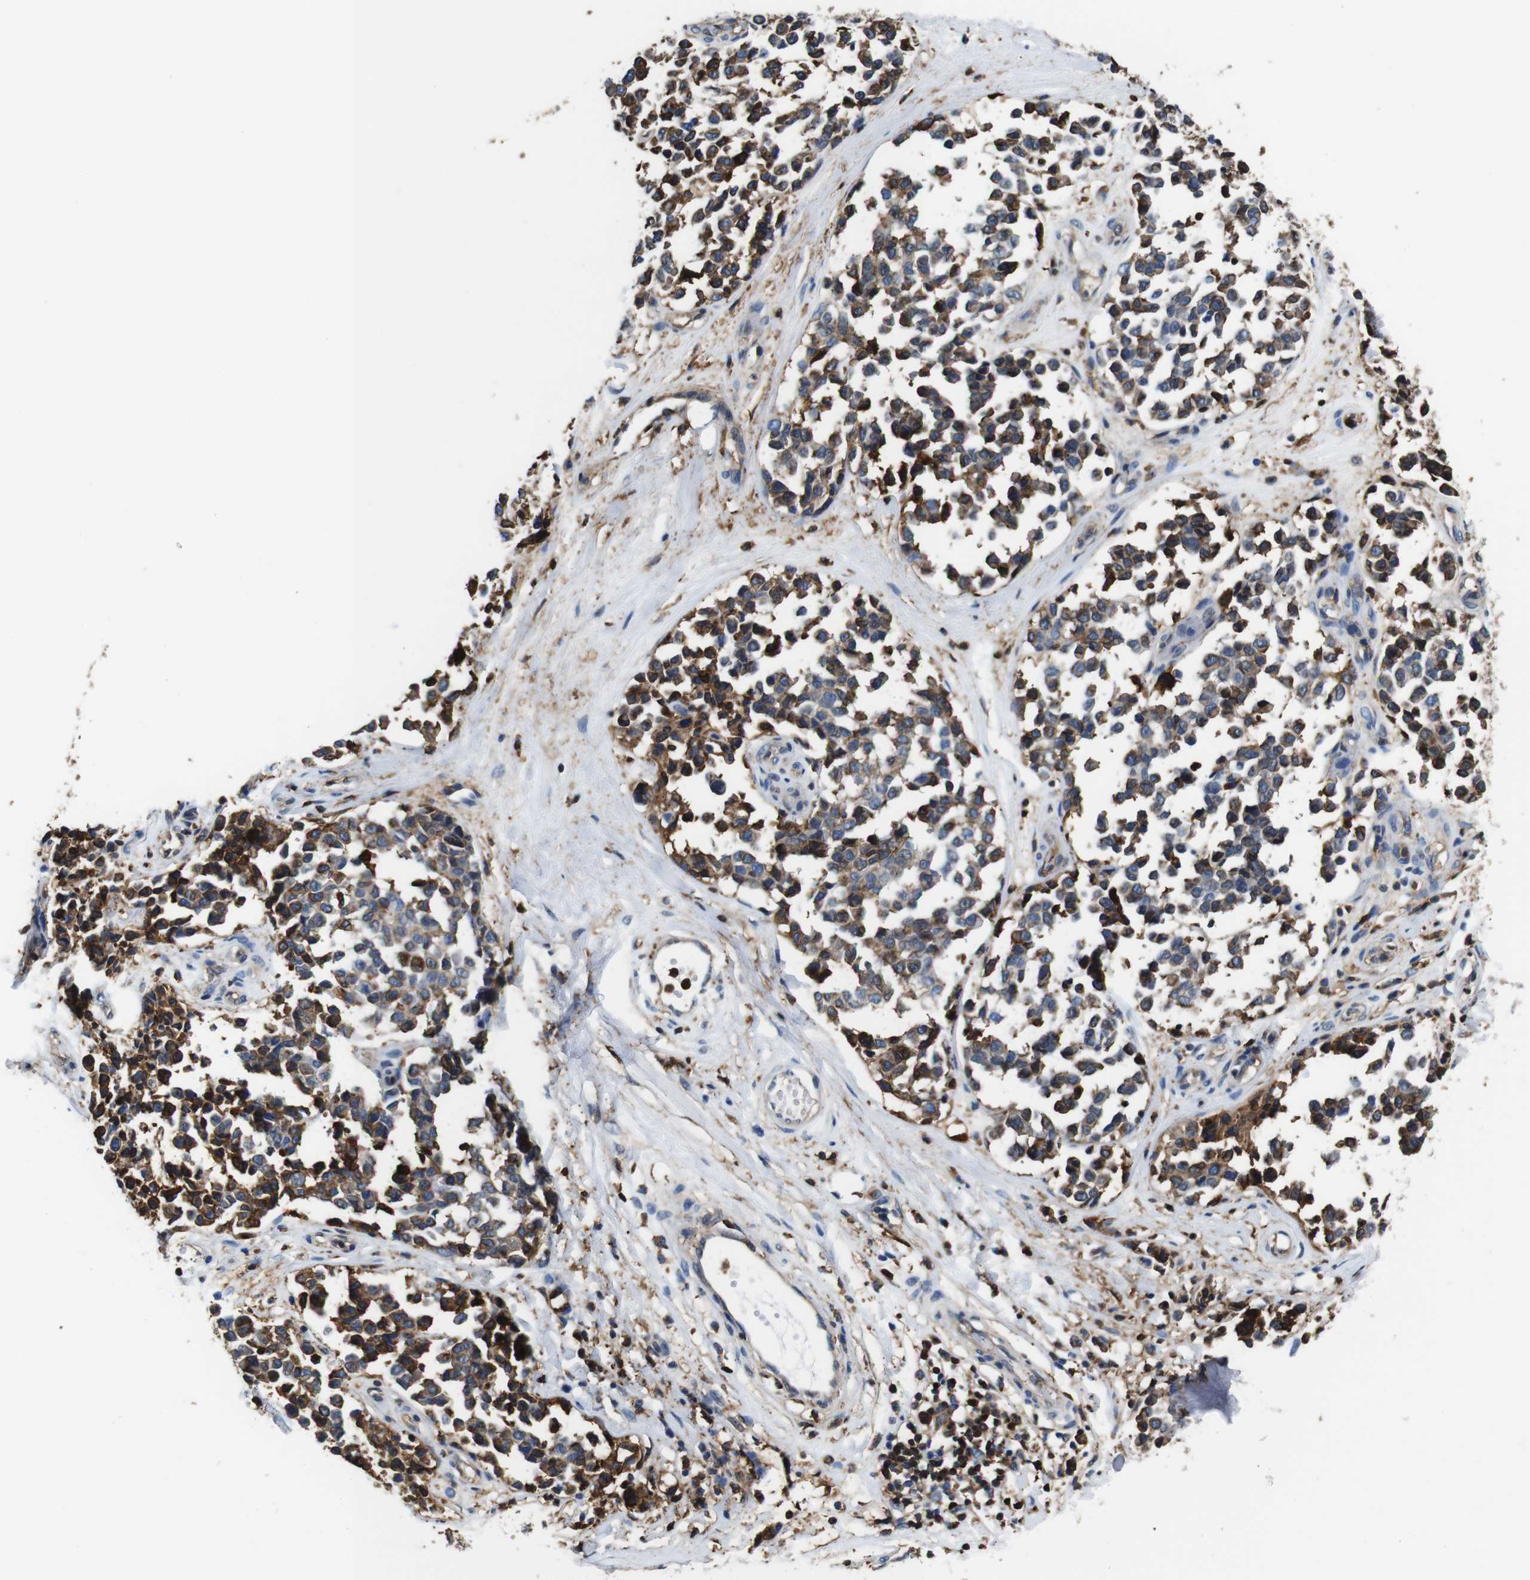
{"staining": {"intensity": "moderate", "quantity": ">75%", "location": "cytoplasmic/membranous"}, "tissue": "melanoma", "cell_type": "Tumor cells", "image_type": "cancer", "snomed": [{"axis": "morphology", "description": "Malignant melanoma, NOS"}, {"axis": "topography", "description": "Skin"}], "caption": "The micrograph reveals staining of malignant melanoma, revealing moderate cytoplasmic/membranous protein staining (brown color) within tumor cells.", "gene": "ANXA1", "patient": {"sex": "female", "age": 64}}